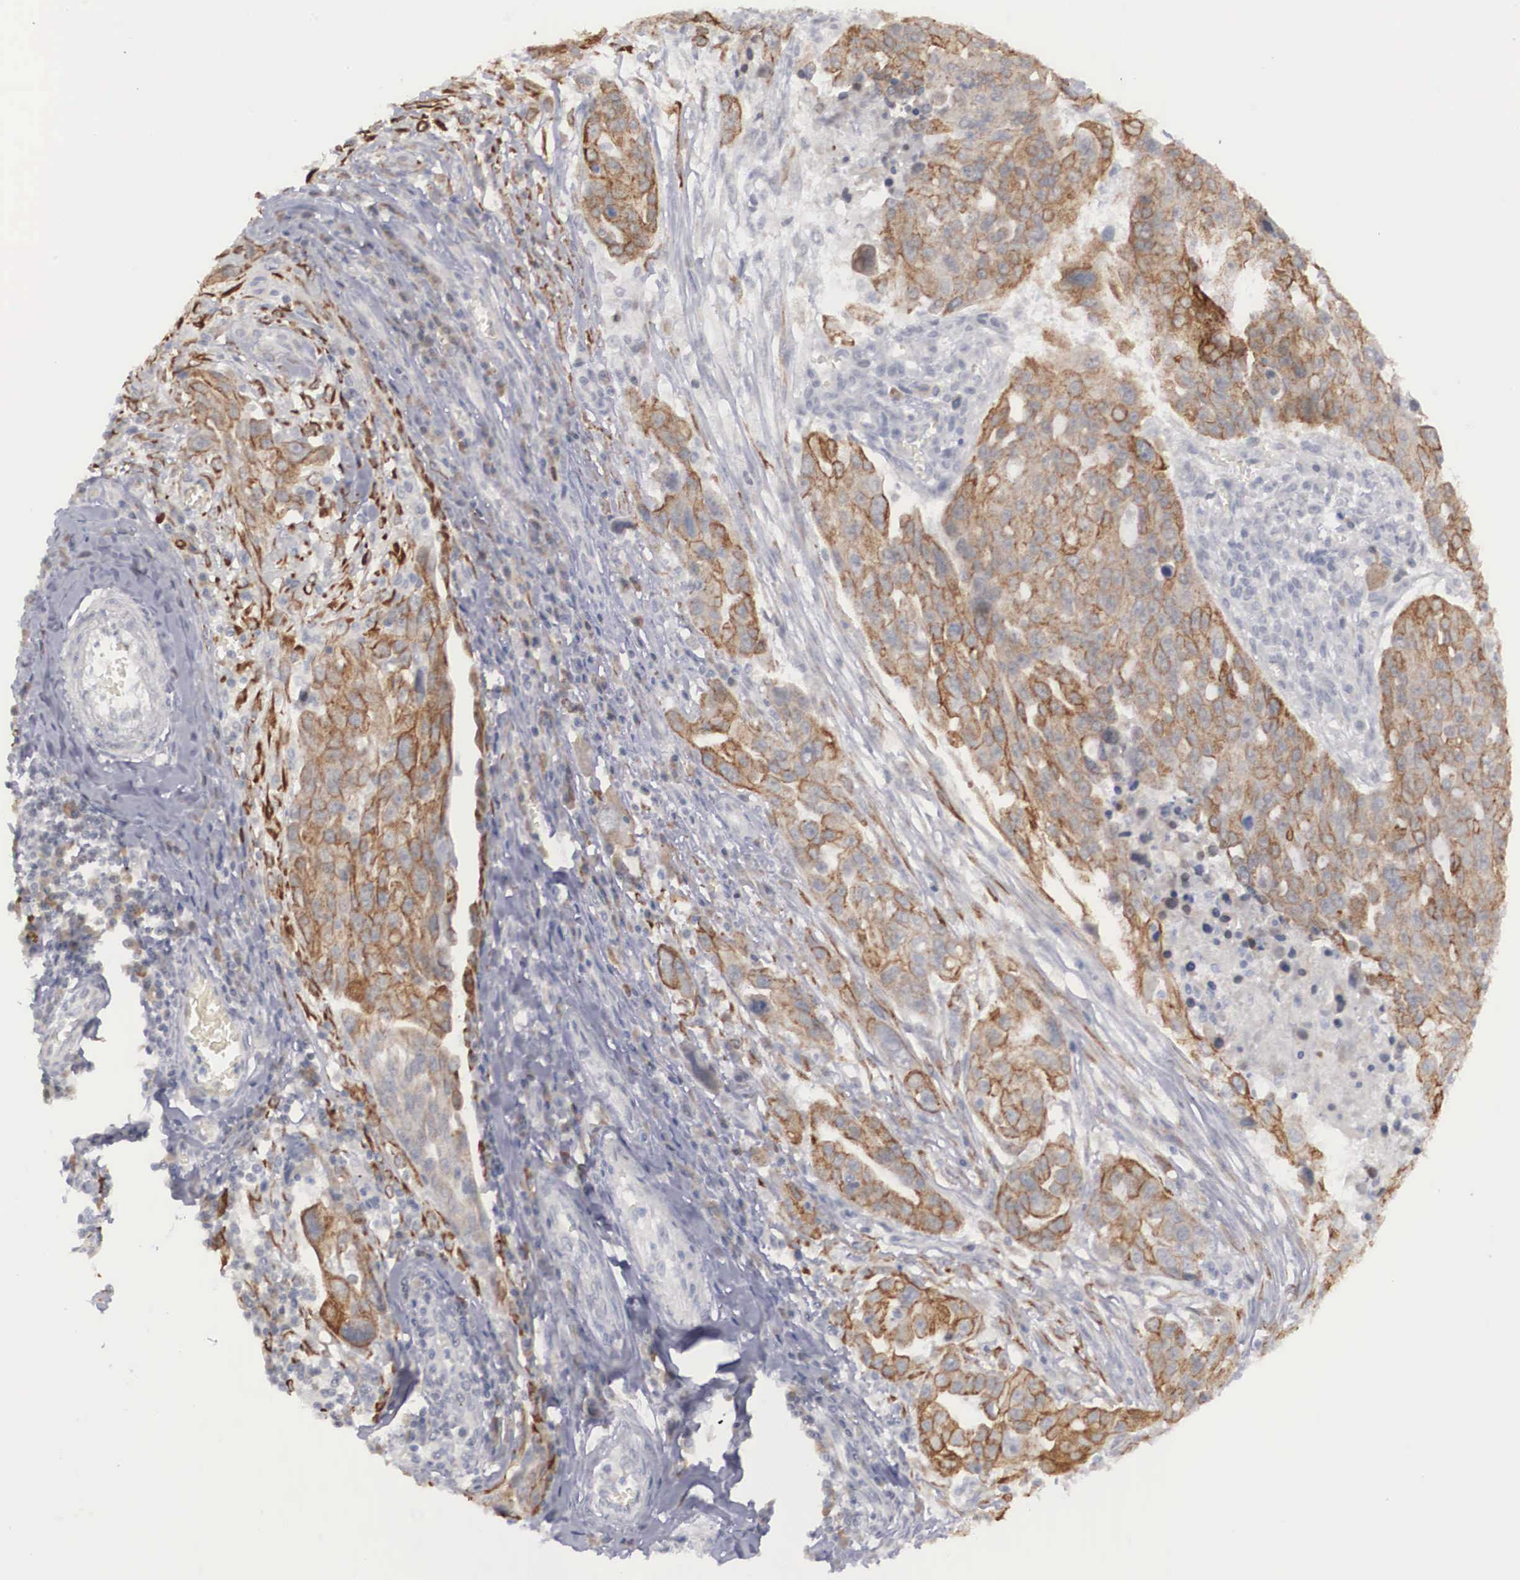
{"staining": {"intensity": "moderate", "quantity": "25%-75%", "location": "cytoplasmic/membranous"}, "tissue": "ovarian cancer", "cell_type": "Tumor cells", "image_type": "cancer", "snomed": [{"axis": "morphology", "description": "Carcinoma, endometroid"}, {"axis": "topography", "description": "Ovary"}], "caption": "The photomicrograph demonstrates immunohistochemical staining of ovarian endometroid carcinoma. There is moderate cytoplasmic/membranous expression is appreciated in about 25%-75% of tumor cells. (IHC, brightfield microscopy, high magnification).", "gene": "WDR89", "patient": {"sex": "female", "age": 75}}